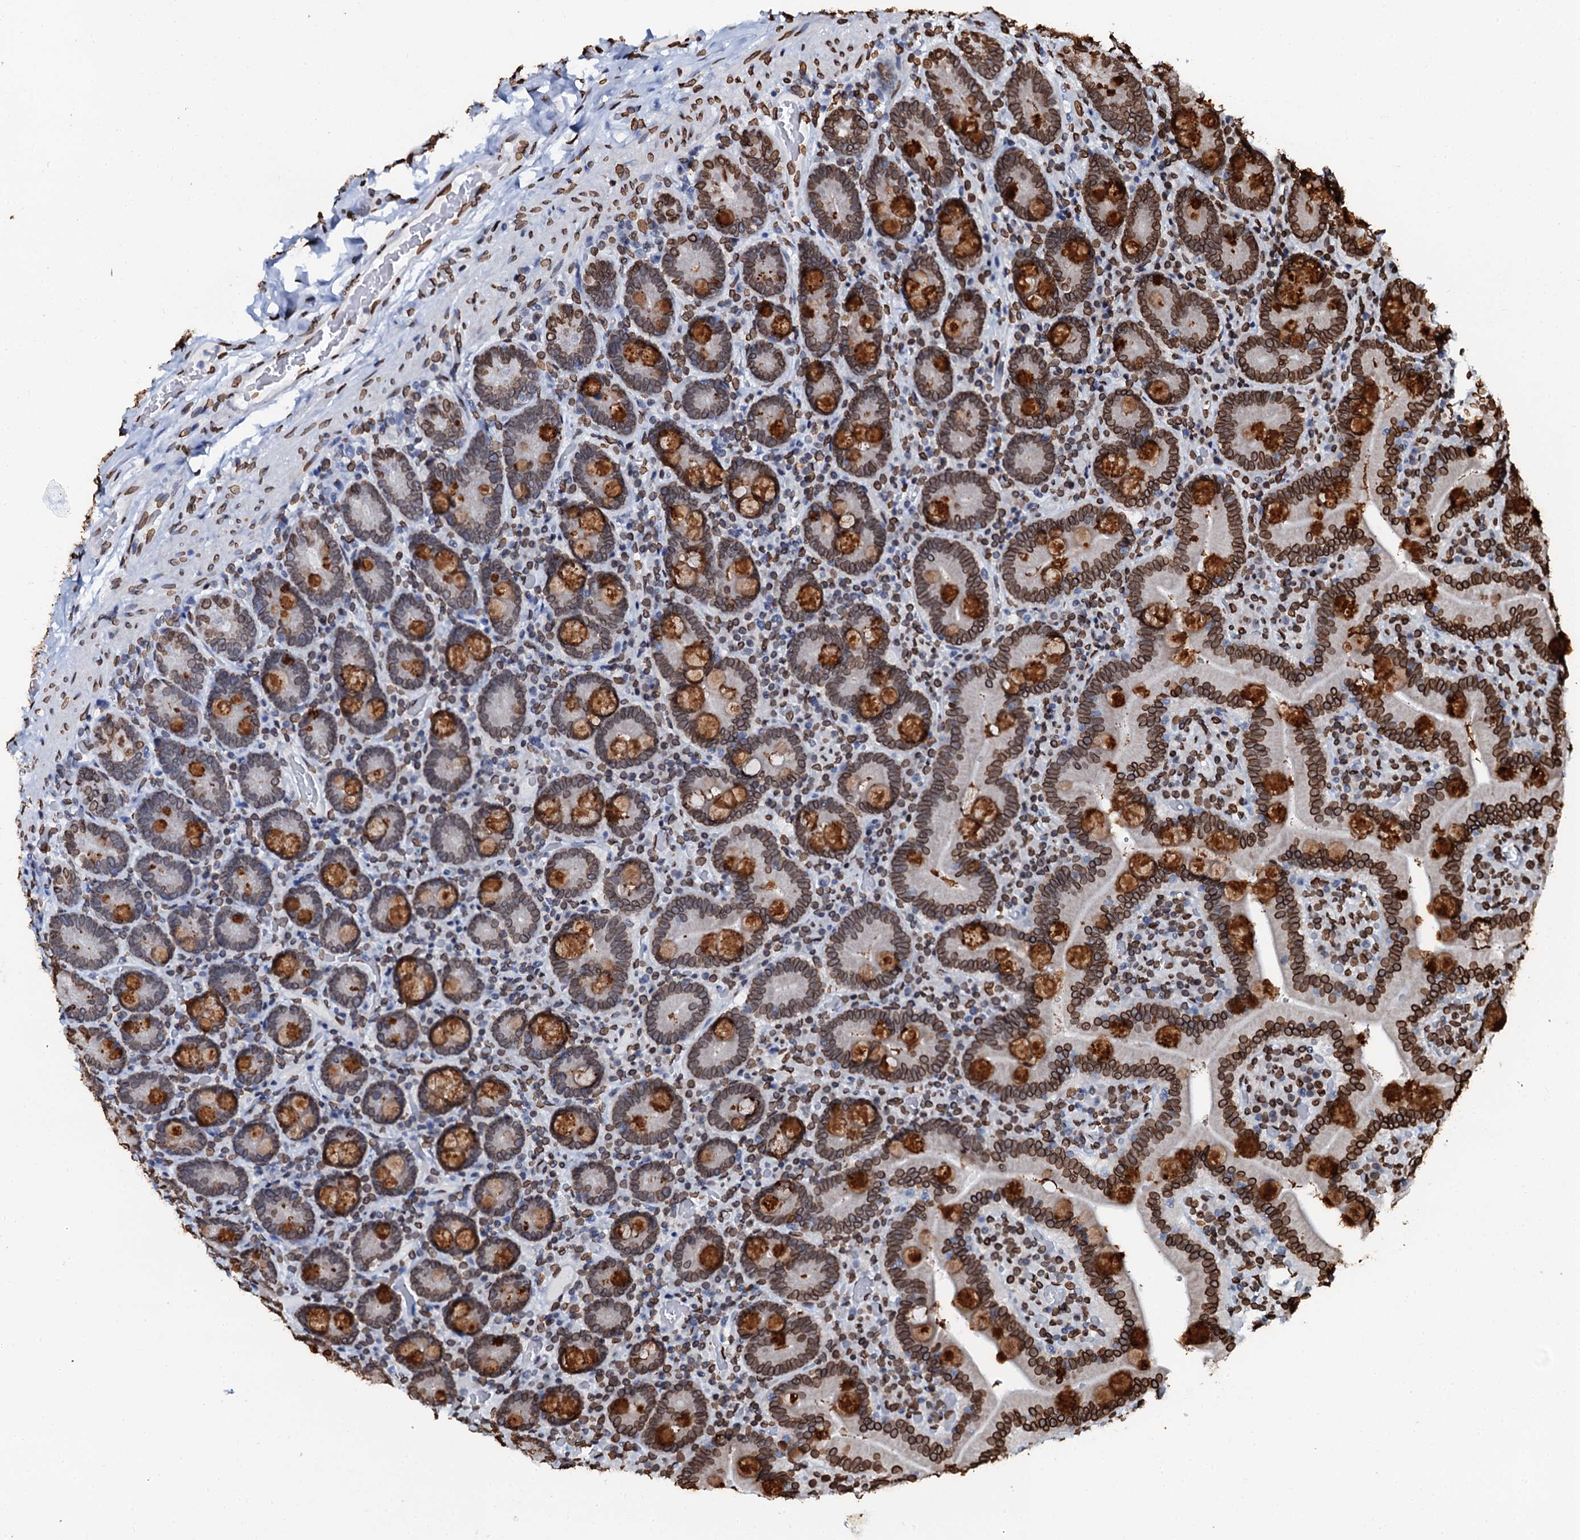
{"staining": {"intensity": "strong", "quantity": ">75%", "location": "cytoplasmic/membranous,nuclear"}, "tissue": "duodenum", "cell_type": "Glandular cells", "image_type": "normal", "snomed": [{"axis": "morphology", "description": "Normal tissue, NOS"}, {"axis": "topography", "description": "Duodenum"}], "caption": "Immunohistochemical staining of normal duodenum displays high levels of strong cytoplasmic/membranous,nuclear expression in approximately >75% of glandular cells. The staining was performed using DAB (3,3'-diaminobenzidine), with brown indicating positive protein expression. Nuclei are stained blue with hematoxylin.", "gene": "KATNAL2", "patient": {"sex": "female", "age": 62}}